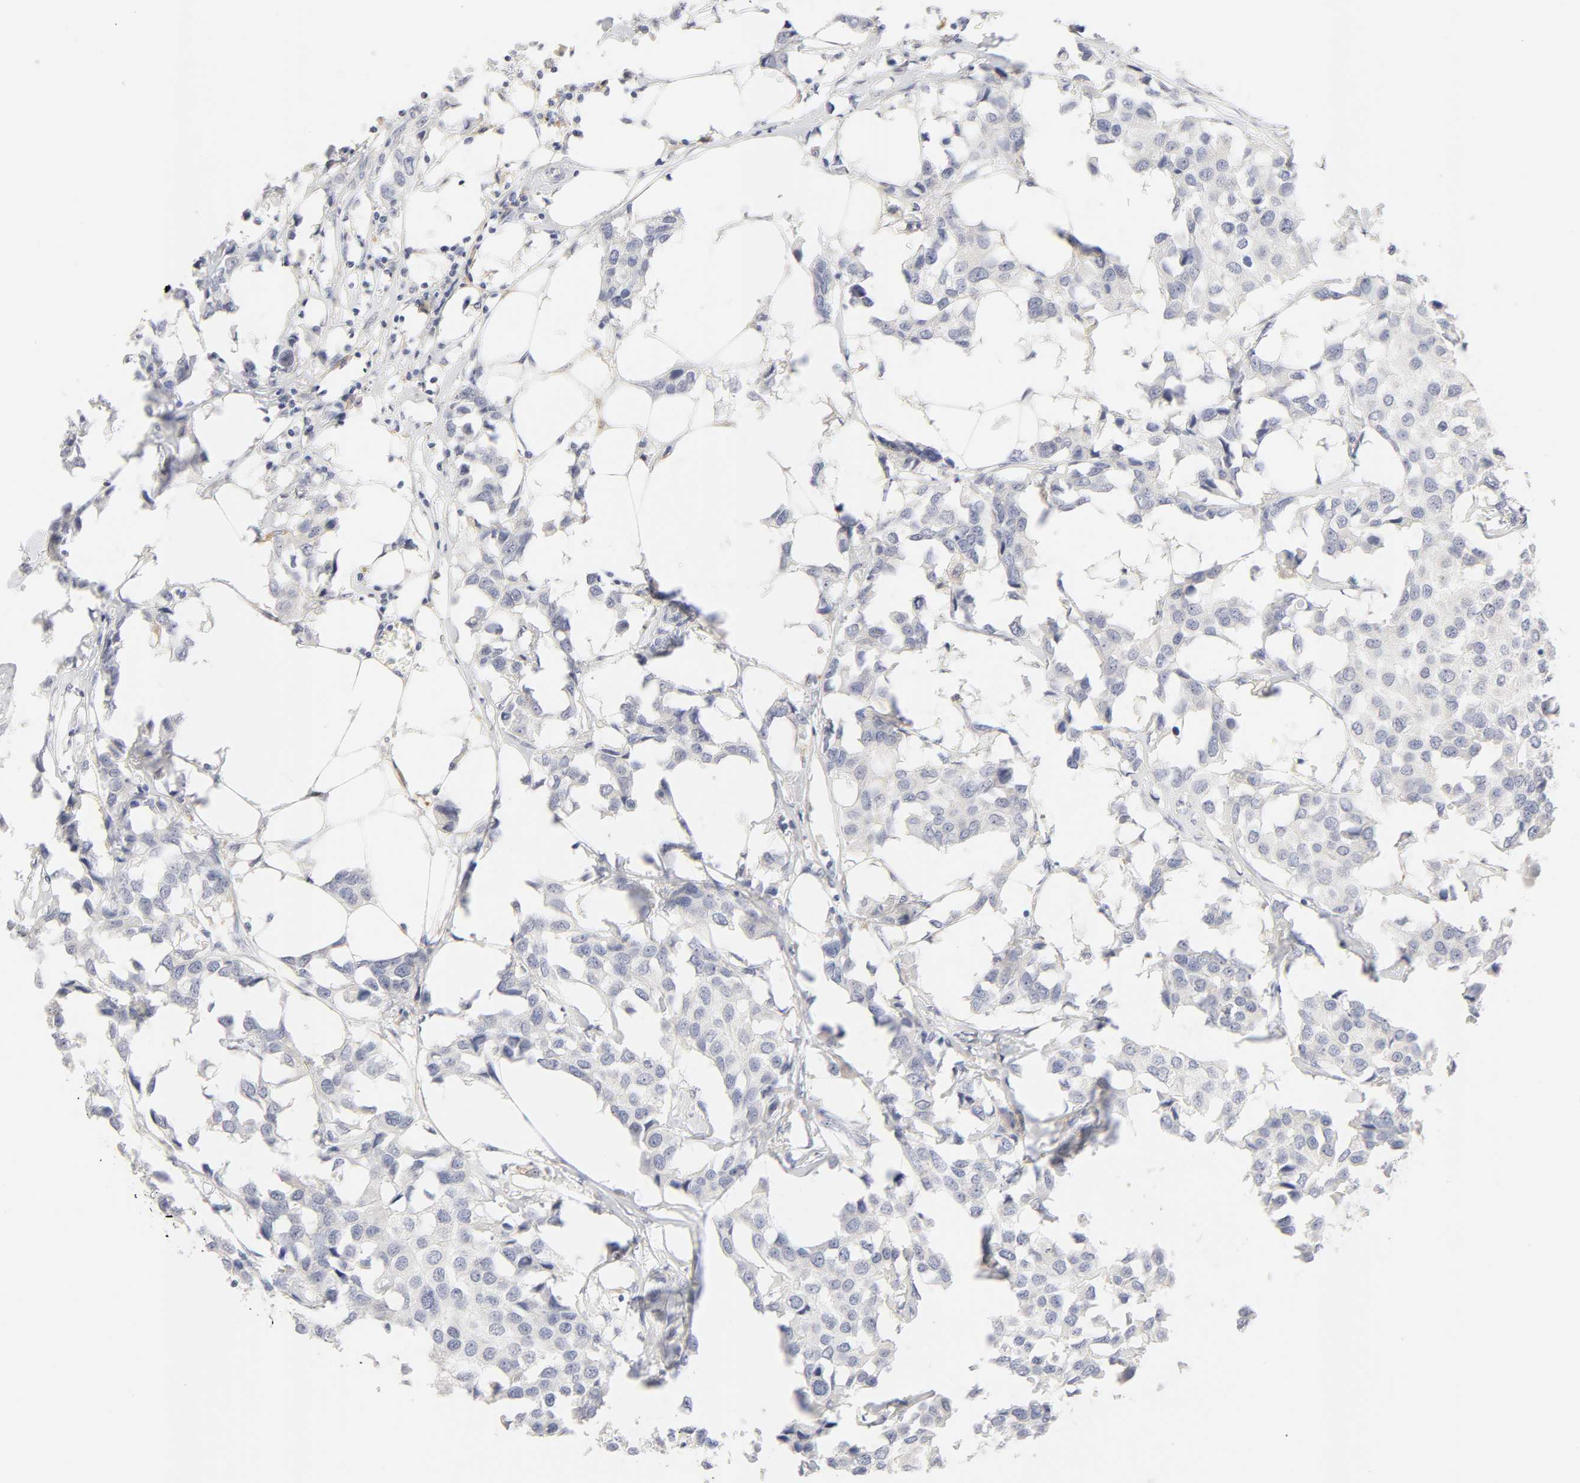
{"staining": {"intensity": "negative", "quantity": "none", "location": "none"}, "tissue": "breast cancer", "cell_type": "Tumor cells", "image_type": "cancer", "snomed": [{"axis": "morphology", "description": "Duct carcinoma"}, {"axis": "topography", "description": "Breast"}], "caption": "This is a image of immunohistochemistry staining of breast cancer, which shows no positivity in tumor cells.", "gene": "CYP4B1", "patient": {"sex": "female", "age": 80}}